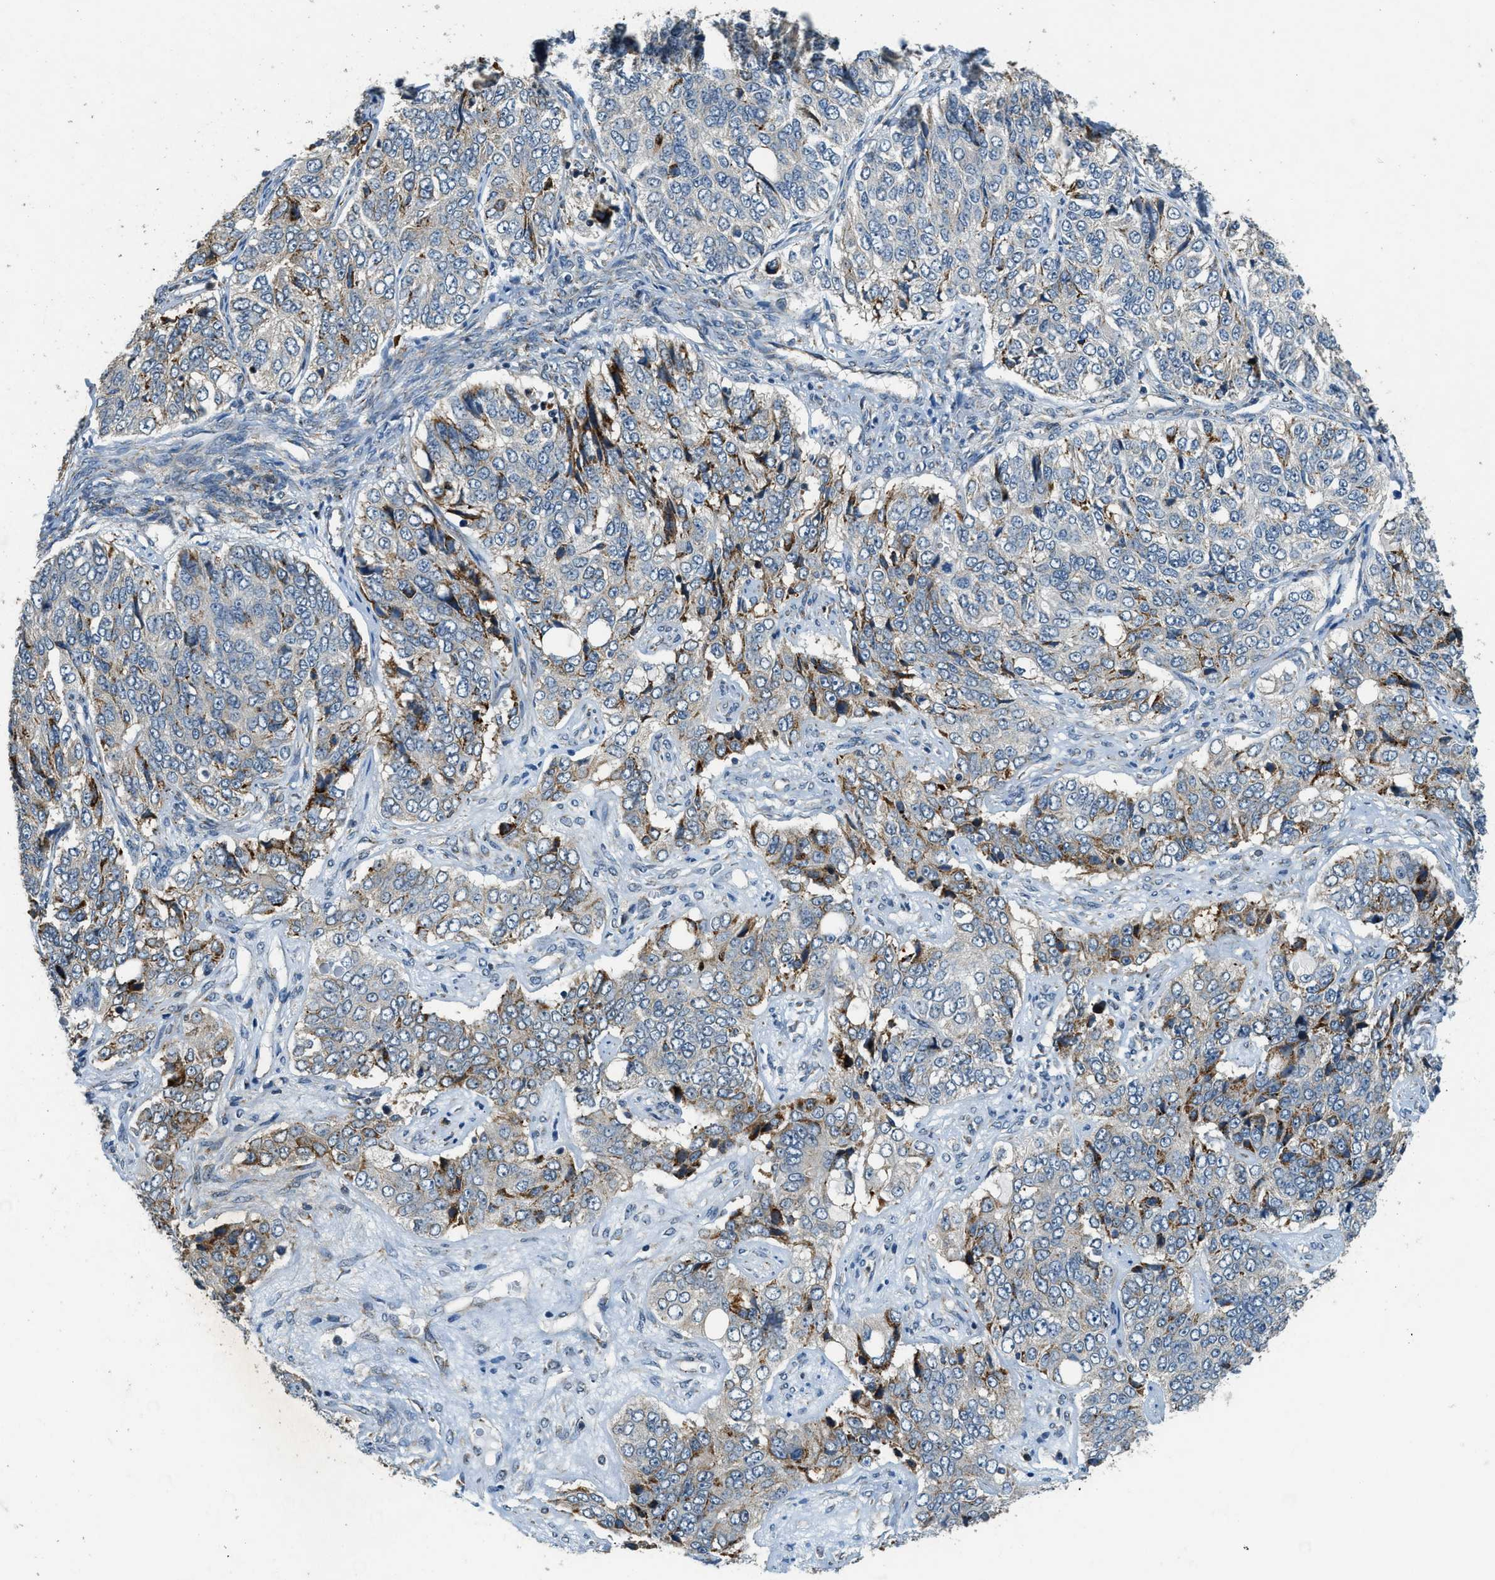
{"staining": {"intensity": "moderate", "quantity": "<25%", "location": "cytoplasmic/membranous"}, "tissue": "ovarian cancer", "cell_type": "Tumor cells", "image_type": "cancer", "snomed": [{"axis": "morphology", "description": "Carcinoma, endometroid"}, {"axis": "topography", "description": "Ovary"}], "caption": "Brown immunohistochemical staining in ovarian cancer (endometroid carcinoma) exhibits moderate cytoplasmic/membranous expression in about <25% of tumor cells.", "gene": "HERC2", "patient": {"sex": "female", "age": 51}}